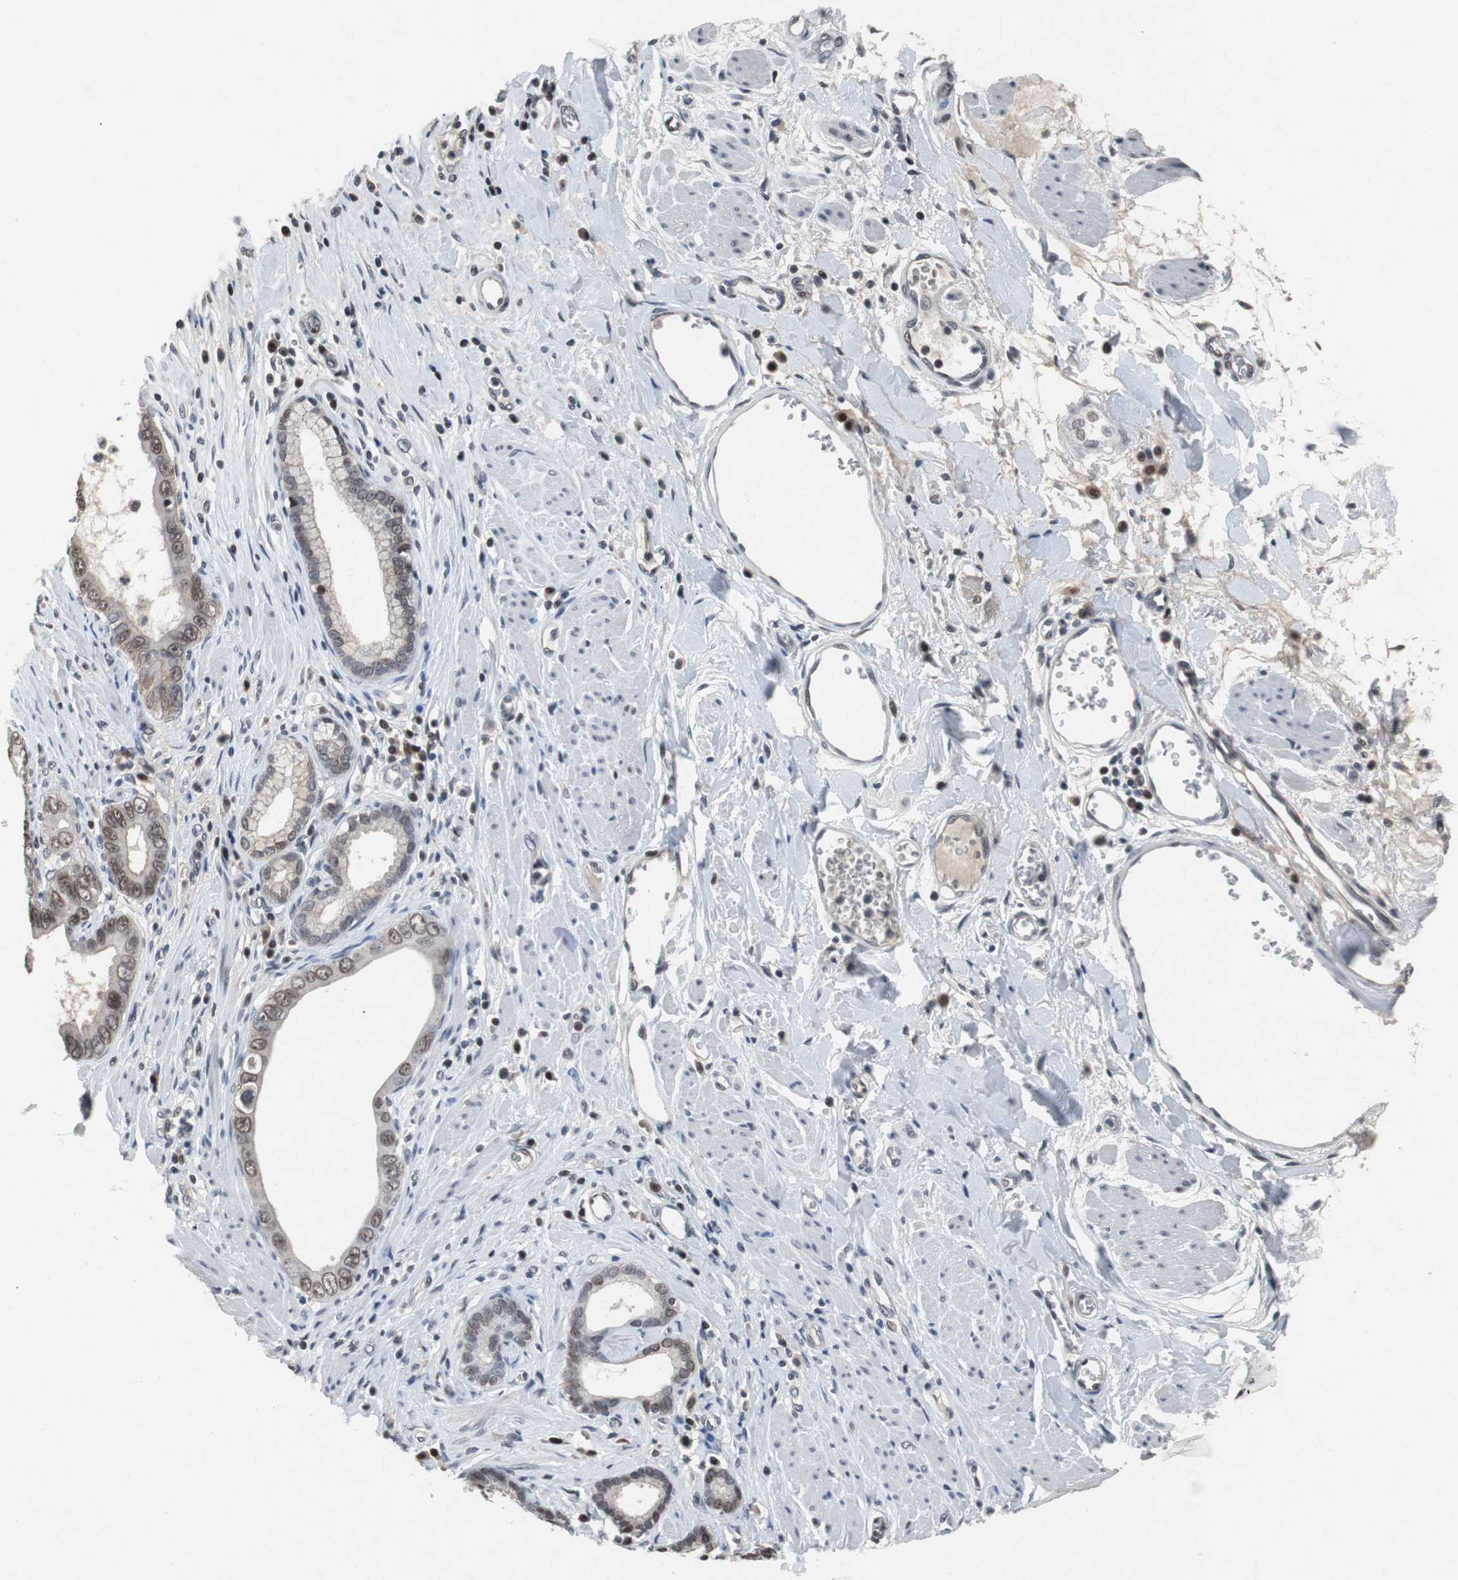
{"staining": {"intensity": "weak", "quantity": "25%-75%", "location": "cytoplasmic/membranous"}, "tissue": "pancreatic cancer", "cell_type": "Tumor cells", "image_type": "cancer", "snomed": [{"axis": "morphology", "description": "Normal tissue, NOS"}, {"axis": "topography", "description": "Lymph node"}], "caption": "Brown immunohistochemical staining in pancreatic cancer reveals weak cytoplasmic/membranous expression in approximately 25%-75% of tumor cells.", "gene": "TP63", "patient": {"sex": "male", "age": 50}}